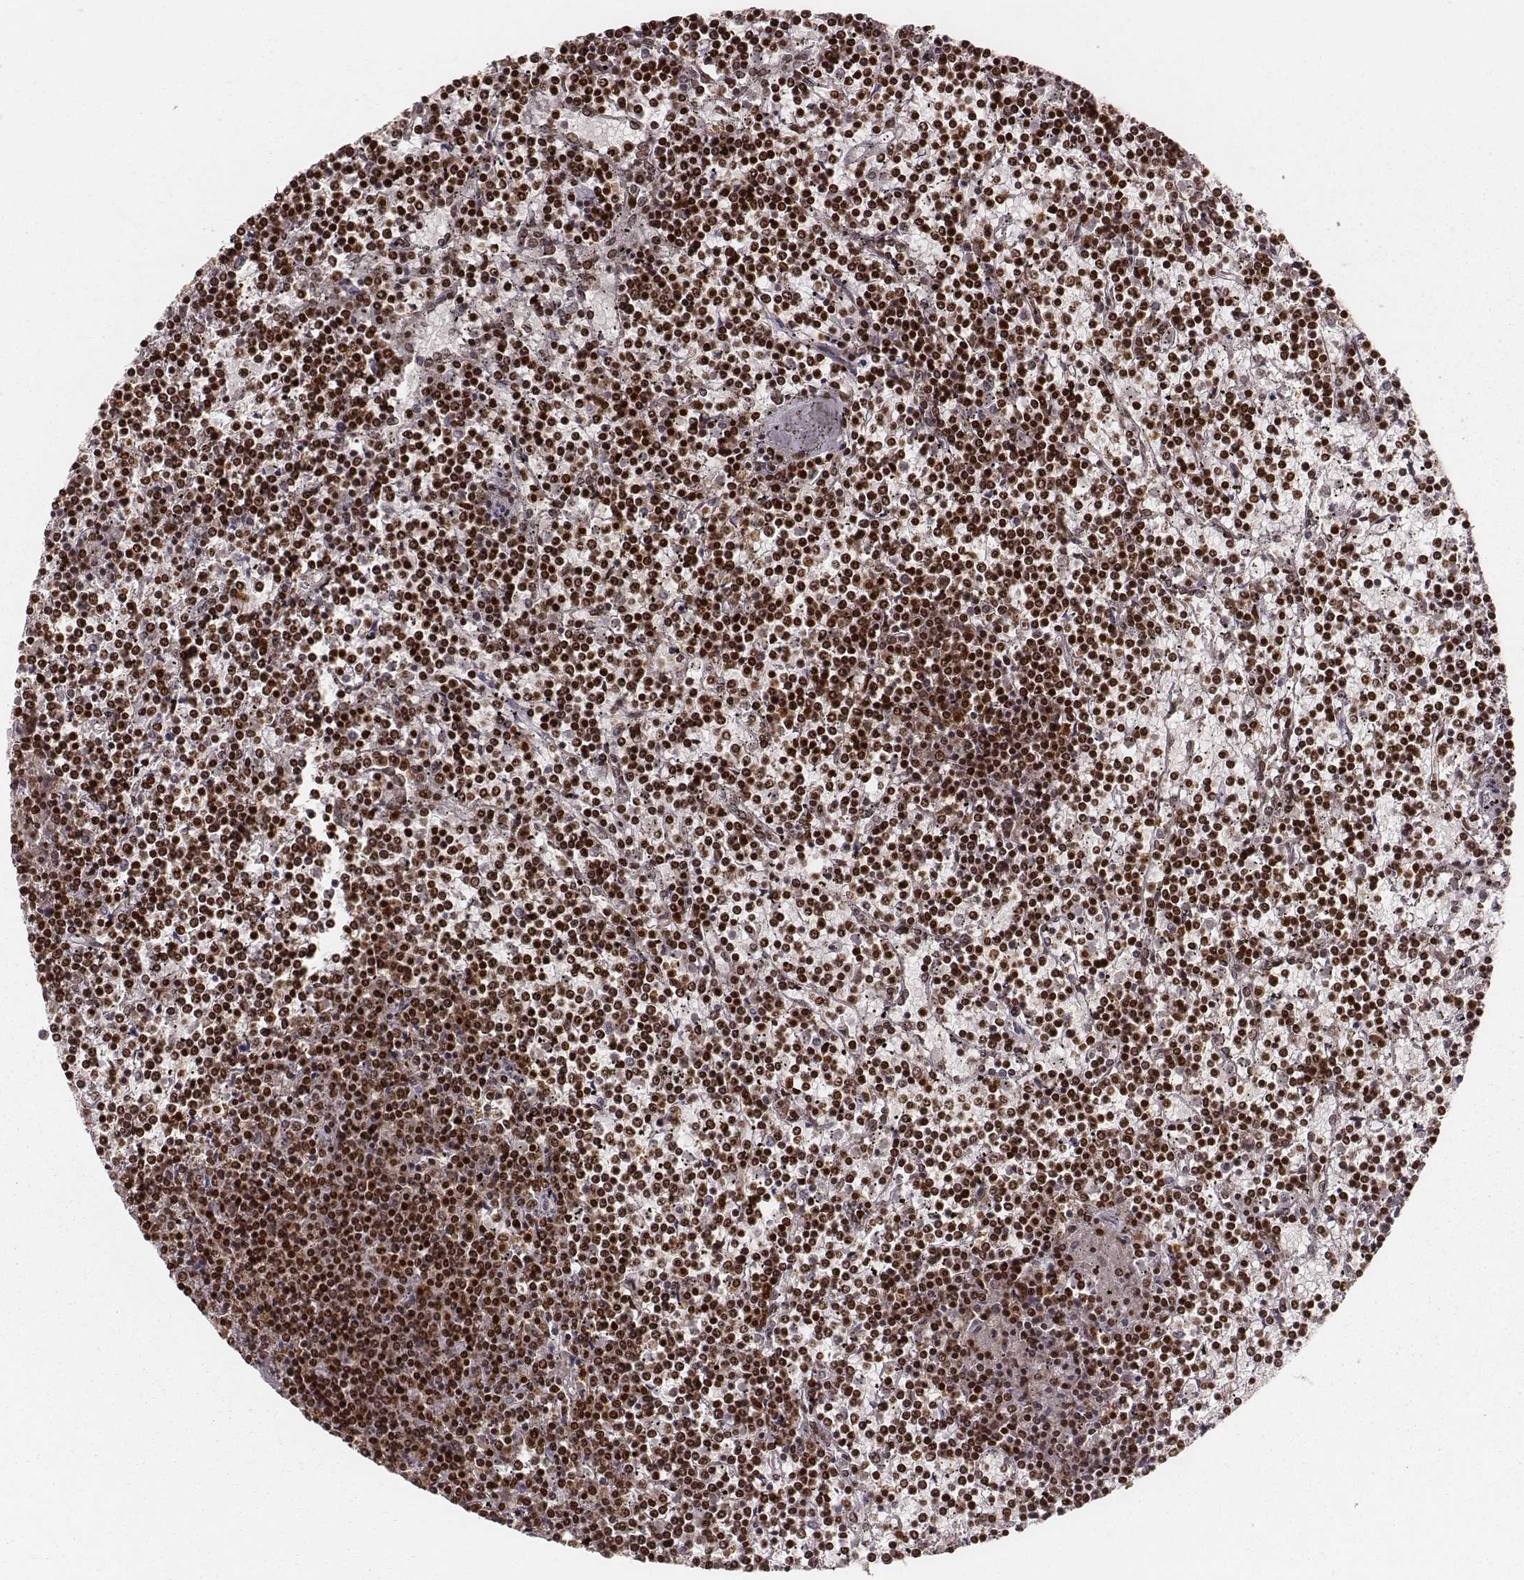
{"staining": {"intensity": "strong", "quantity": ">75%", "location": "nuclear"}, "tissue": "lymphoma", "cell_type": "Tumor cells", "image_type": "cancer", "snomed": [{"axis": "morphology", "description": "Malignant lymphoma, non-Hodgkin's type, Low grade"}, {"axis": "topography", "description": "Spleen"}], "caption": "Strong nuclear protein staining is identified in about >75% of tumor cells in low-grade malignant lymphoma, non-Hodgkin's type. (DAB (3,3'-diaminobenzidine) = brown stain, brightfield microscopy at high magnification).", "gene": "PARP1", "patient": {"sex": "female", "age": 19}}